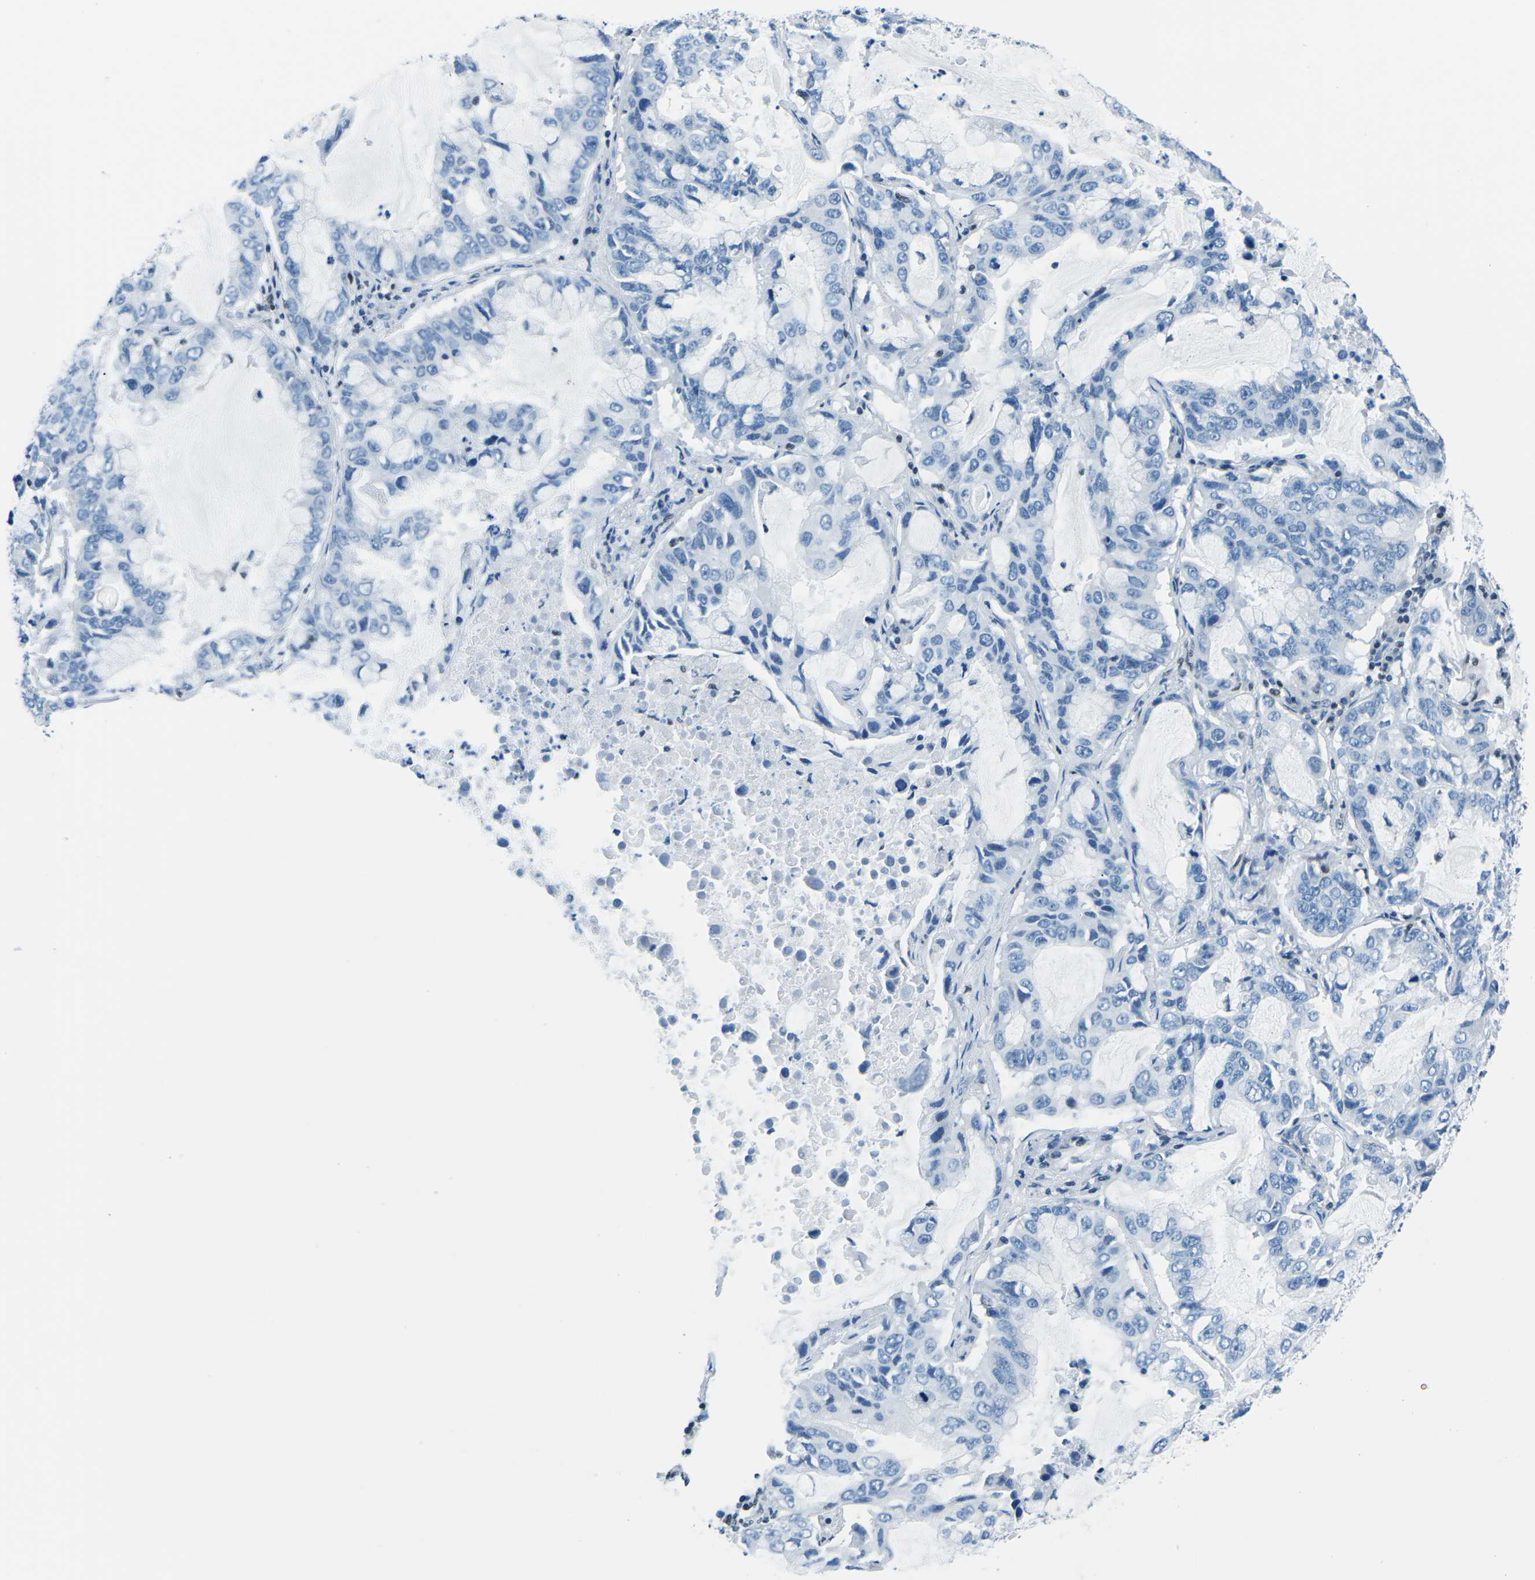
{"staining": {"intensity": "negative", "quantity": "none", "location": "none"}, "tissue": "lung cancer", "cell_type": "Tumor cells", "image_type": "cancer", "snomed": [{"axis": "morphology", "description": "Adenocarcinoma, NOS"}, {"axis": "topography", "description": "Lung"}], "caption": "Immunohistochemistry histopathology image of neoplastic tissue: human lung cancer stained with DAB (3,3'-diaminobenzidine) shows no significant protein positivity in tumor cells.", "gene": "CELF2", "patient": {"sex": "male", "age": 64}}